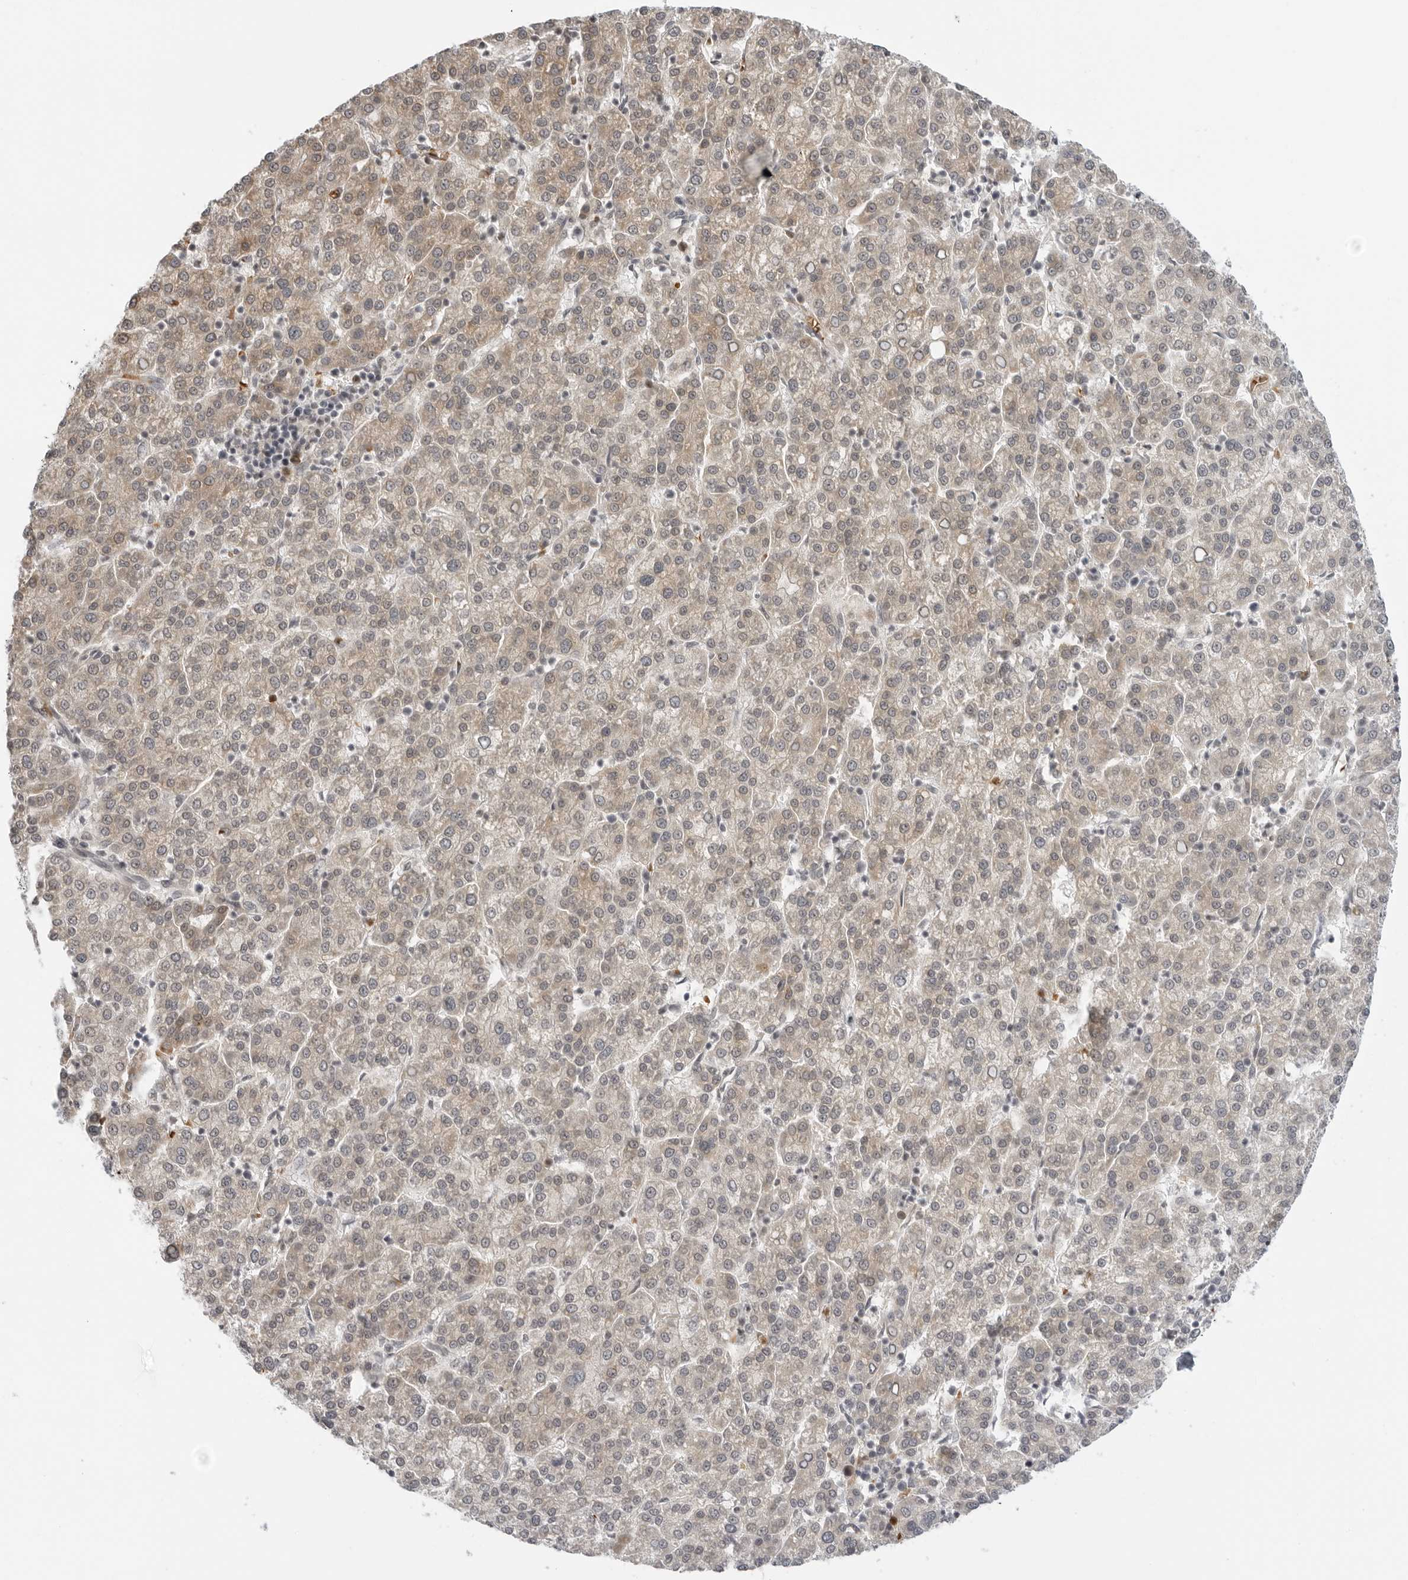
{"staining": {"intensity": "weak", "quantity": ">75%", "location": "cytoplasmic/membranous"}, "tissue": "liver cancer", "cell_type": "Tumor cells", "image_type": "cancer", "snomed": [{"axis": "morphology", "description": "Carcinoma, Hepatocellular, NOS"}, {"axis": "topography", "description": "Liver"}], "caption": "Liver cancer stained for a protein (brown) exhibits weak cytoplasmic/membranous positive staining in about >75% of tumor cells.", "gene": "SUGCT", "patient": {"sex": "female", "age": 58}}